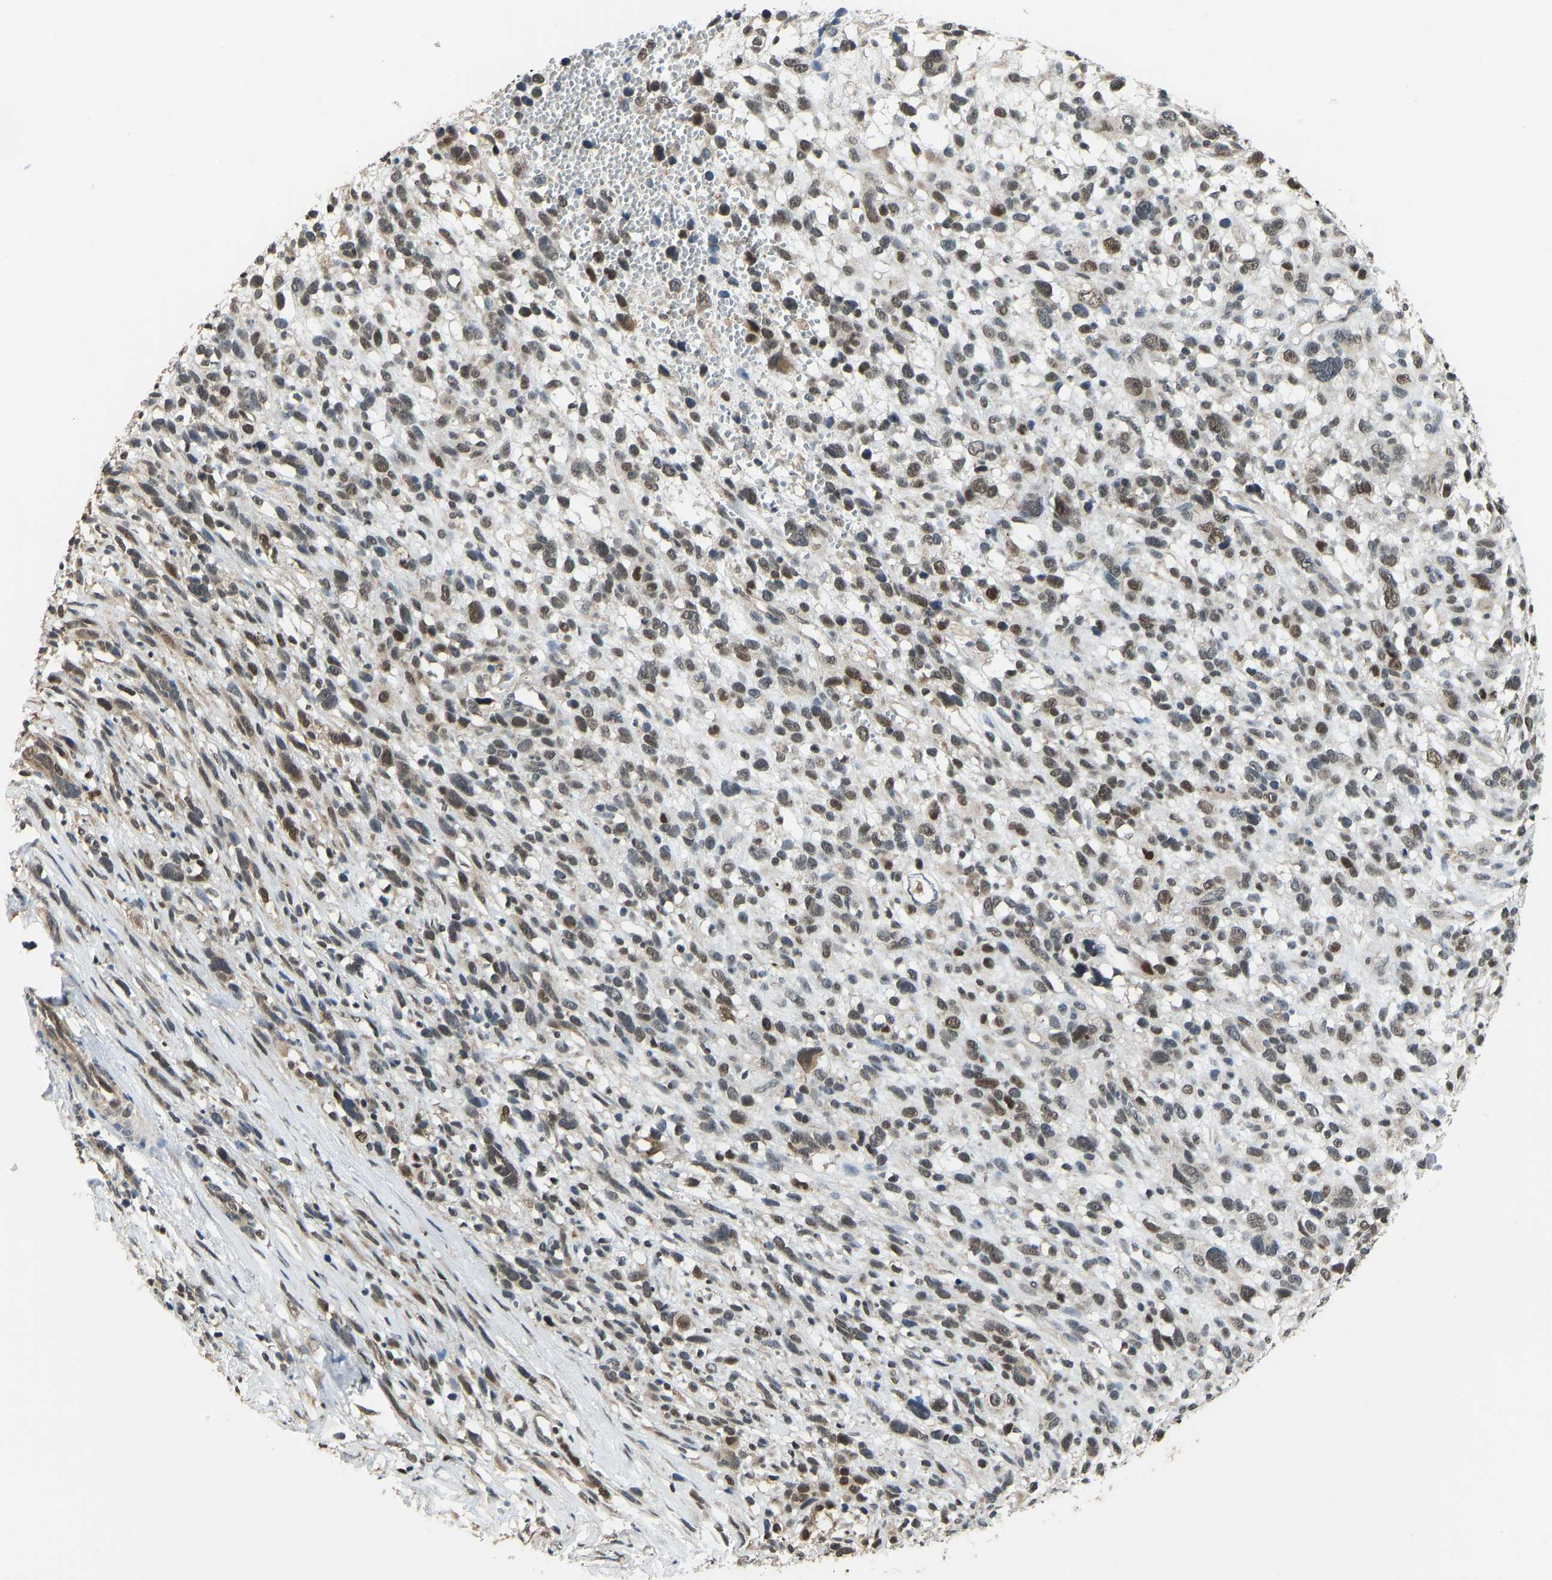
{"staining": {"intensity": "weak", "quantity": "25%-75%", "location": "nuclear"}, "tissue": "melanoma", "cell_type": "Tumor cells", "image_type": "cancer", "snomed": [{"axis": "morphology", "description": "Malignant melanoma, NOS"}, {"axis": "topography", "description": "Skin"}], "caption": "A photomicrograph of human malignant melanoma stained for a protein exhibits weak nuclear brown staining in tumor cells.", "gene": "KPNA6", "patient": {"sex": "female", "age": 55}}